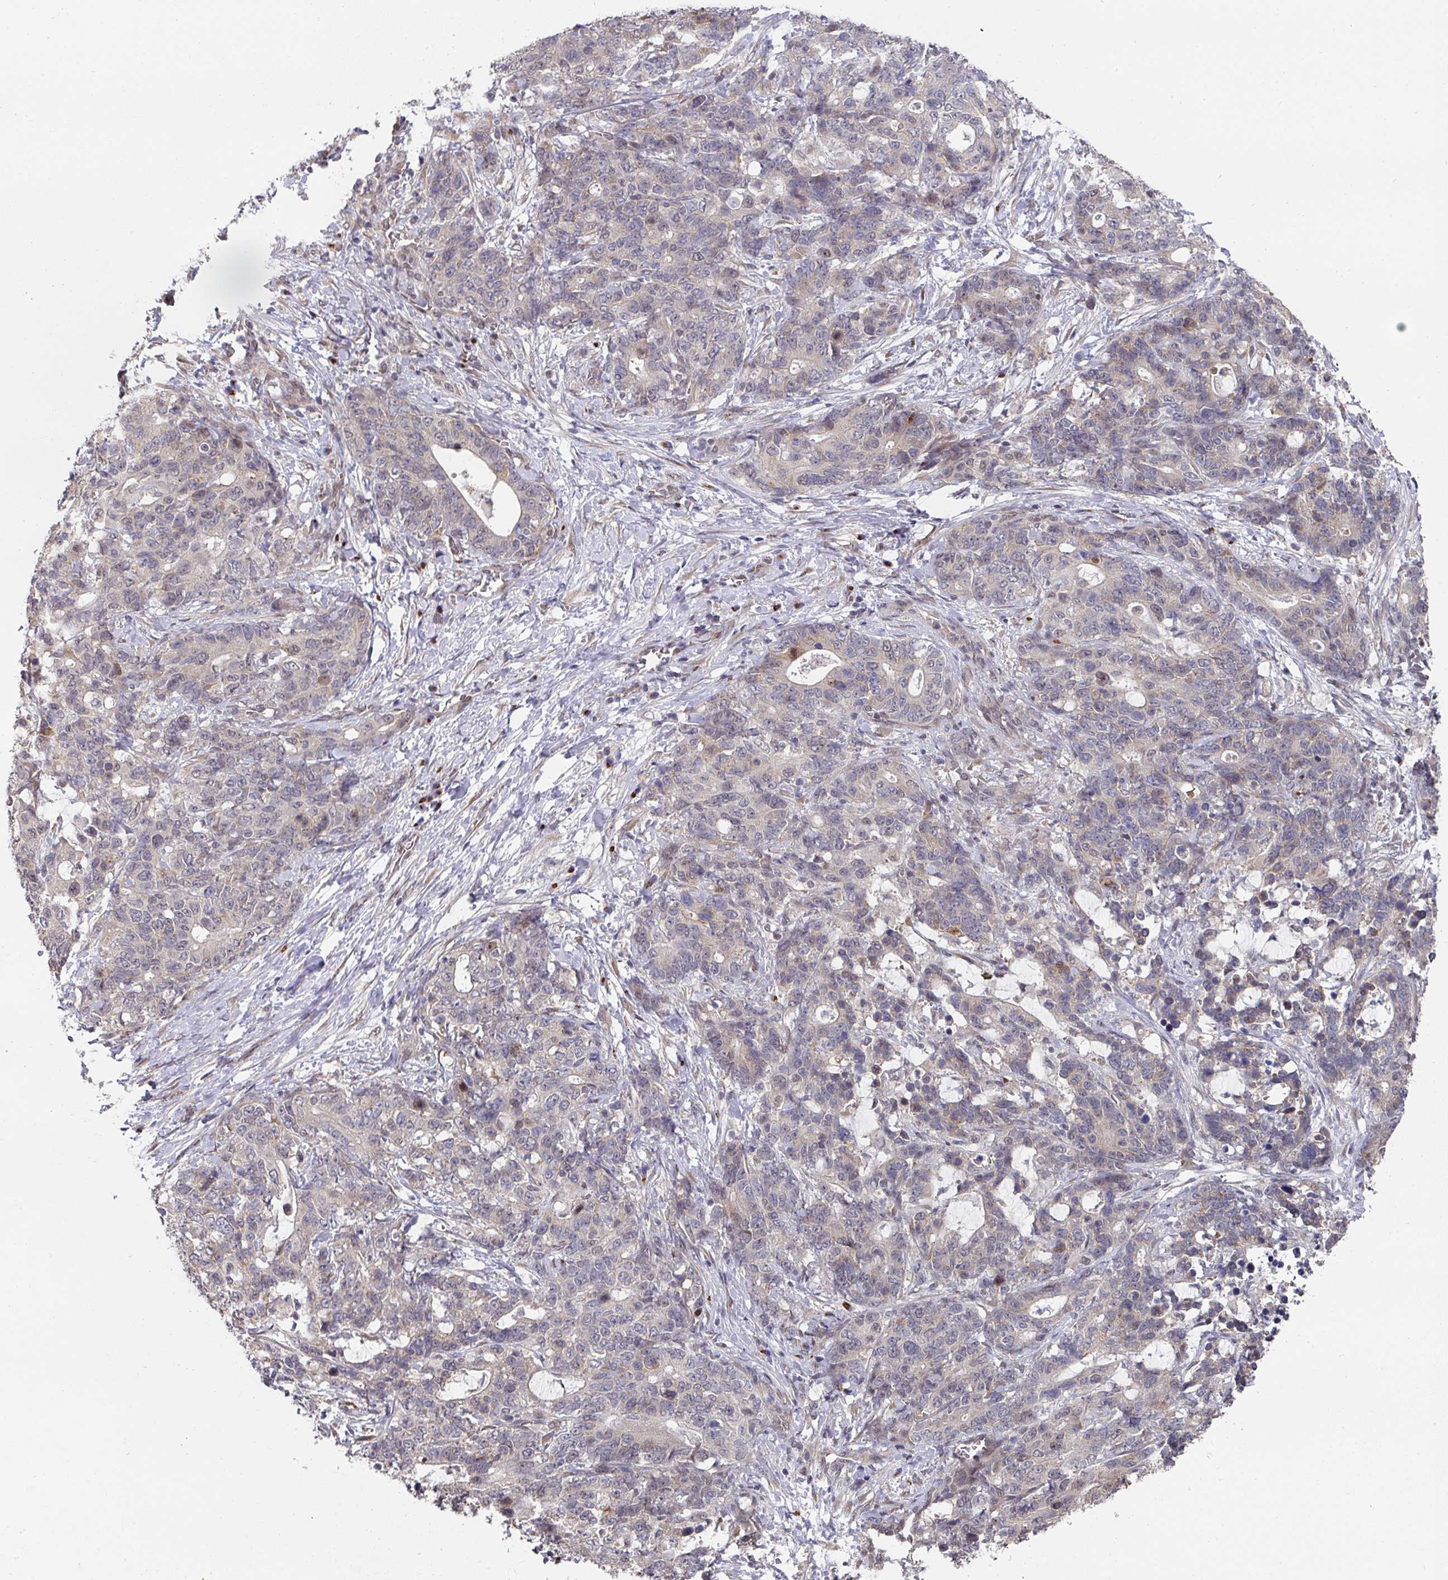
{"staining": {"intensity": "negative", "quantity": "none", "location": "none"}, "tissue": "stomach cancer", "cell_type": "Tumor cells", "image_type": "cancer", "snomed": [{"axis": "morphology", "description": "Normal tissue, NOS"}, {"axis": "morphology", "description": "Adenocarcinoma, NOS"}, {"axis": "topography", "description": "Stomach"}], "caption": "High power microscopy image of an immunohistochemistry (IHC) photomicrograph of stomach adenocarcinoma, revealing no significant staining in tumor cells.", "gene": "C18orf25", "patient": {"sex": "female", "age": 64}}